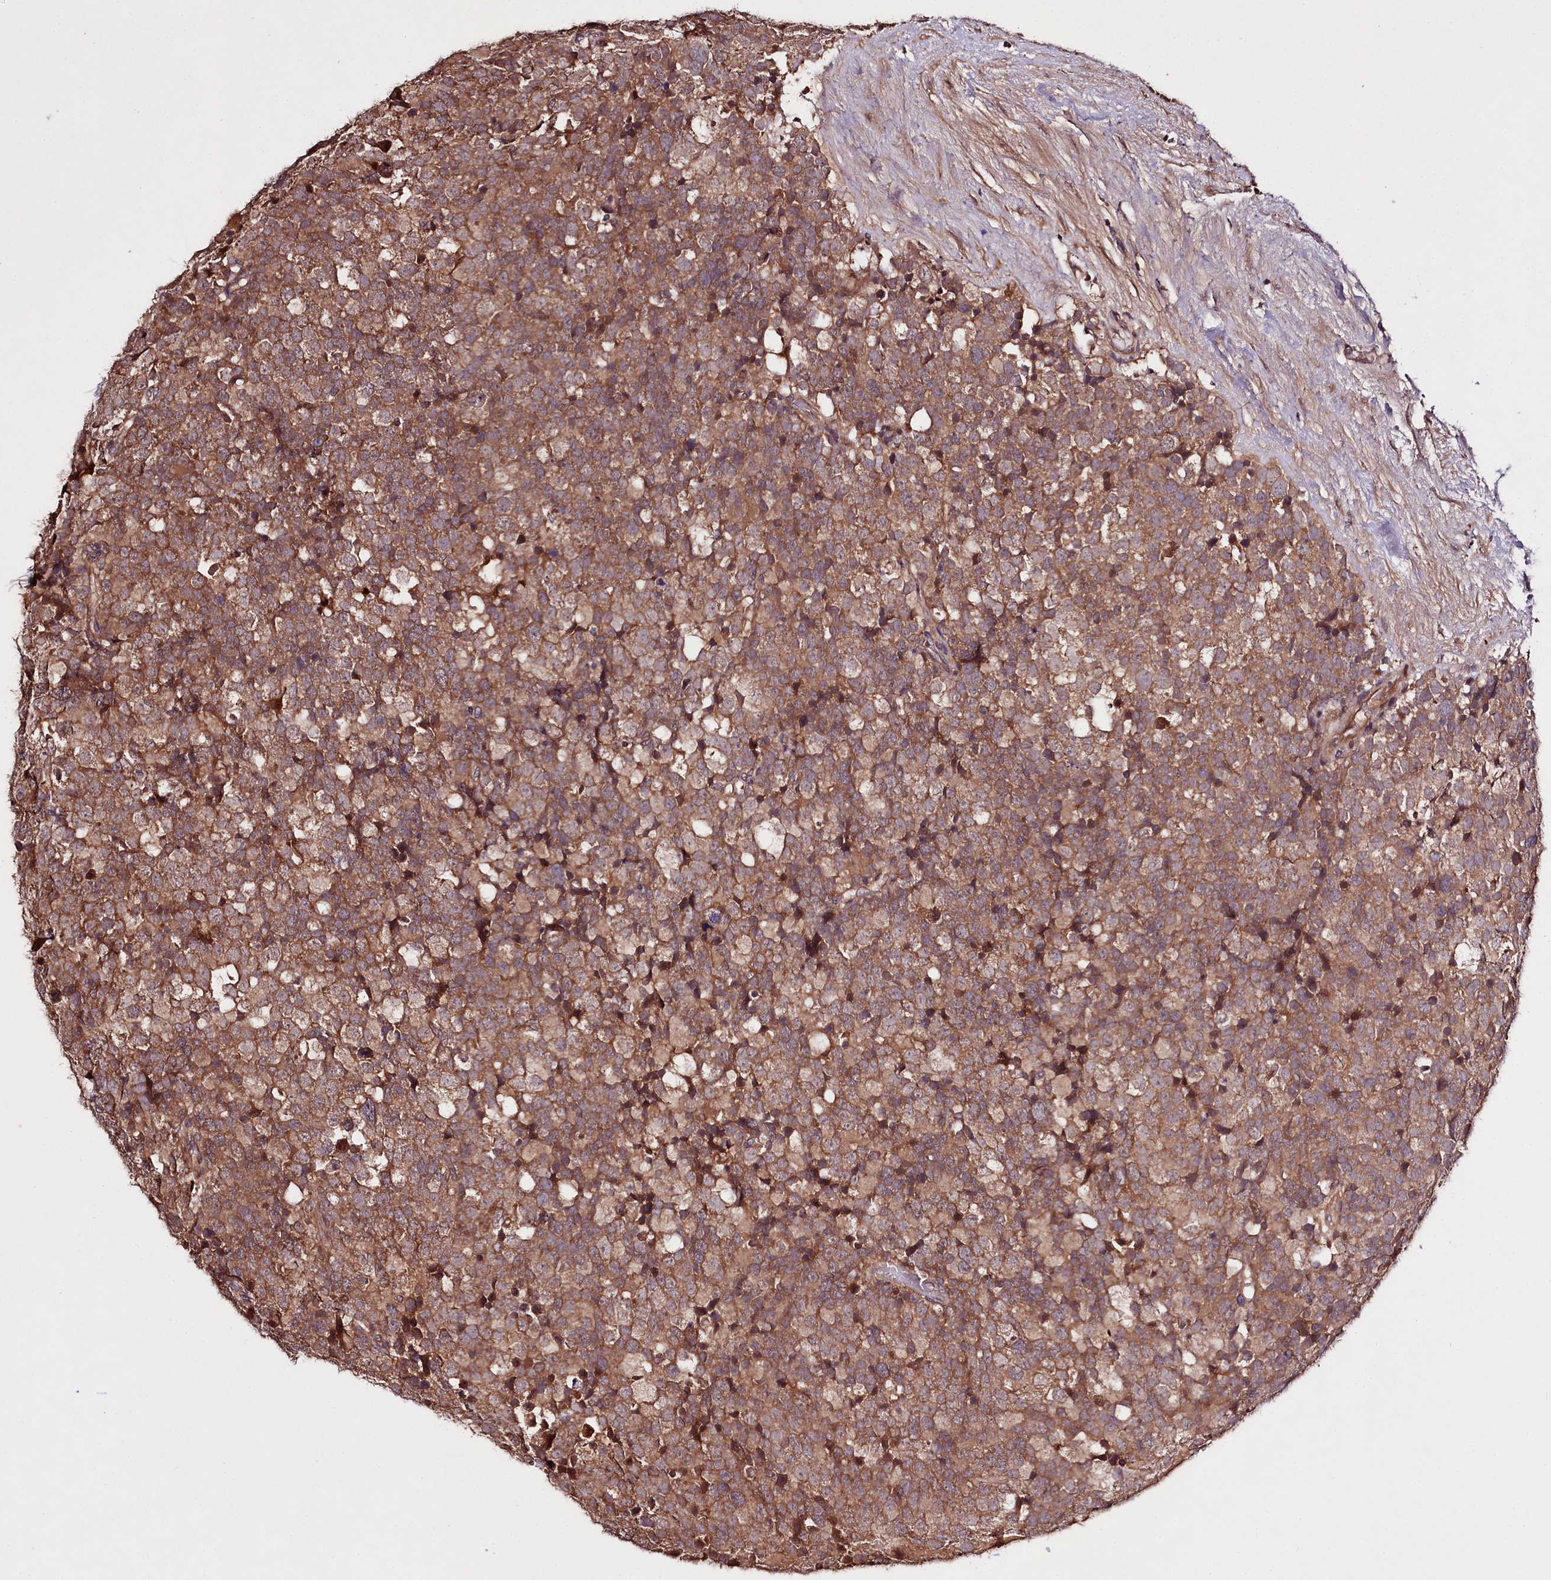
{"staining": {"intensity": "moderate", "quantity": ">75%", "location": "cytoplasmic/membranous"}, "tissue": "testis cancer", "cell_type": "Tumor cells", "image_type": "cancer", "snomed": [{"axis": "morphology", "description": "Seminoma, NOS"}, {"axis": "topography", "description": "Testis"}], "caption": "There is medium levels of moderate cytoplasmic/membranous staining in tumor cells of testis seminoma, as demonstrated by immunohistochemical staining (brown color).", "gene": "TNPO3", "patient": {"sex": "male", "age": 71}}